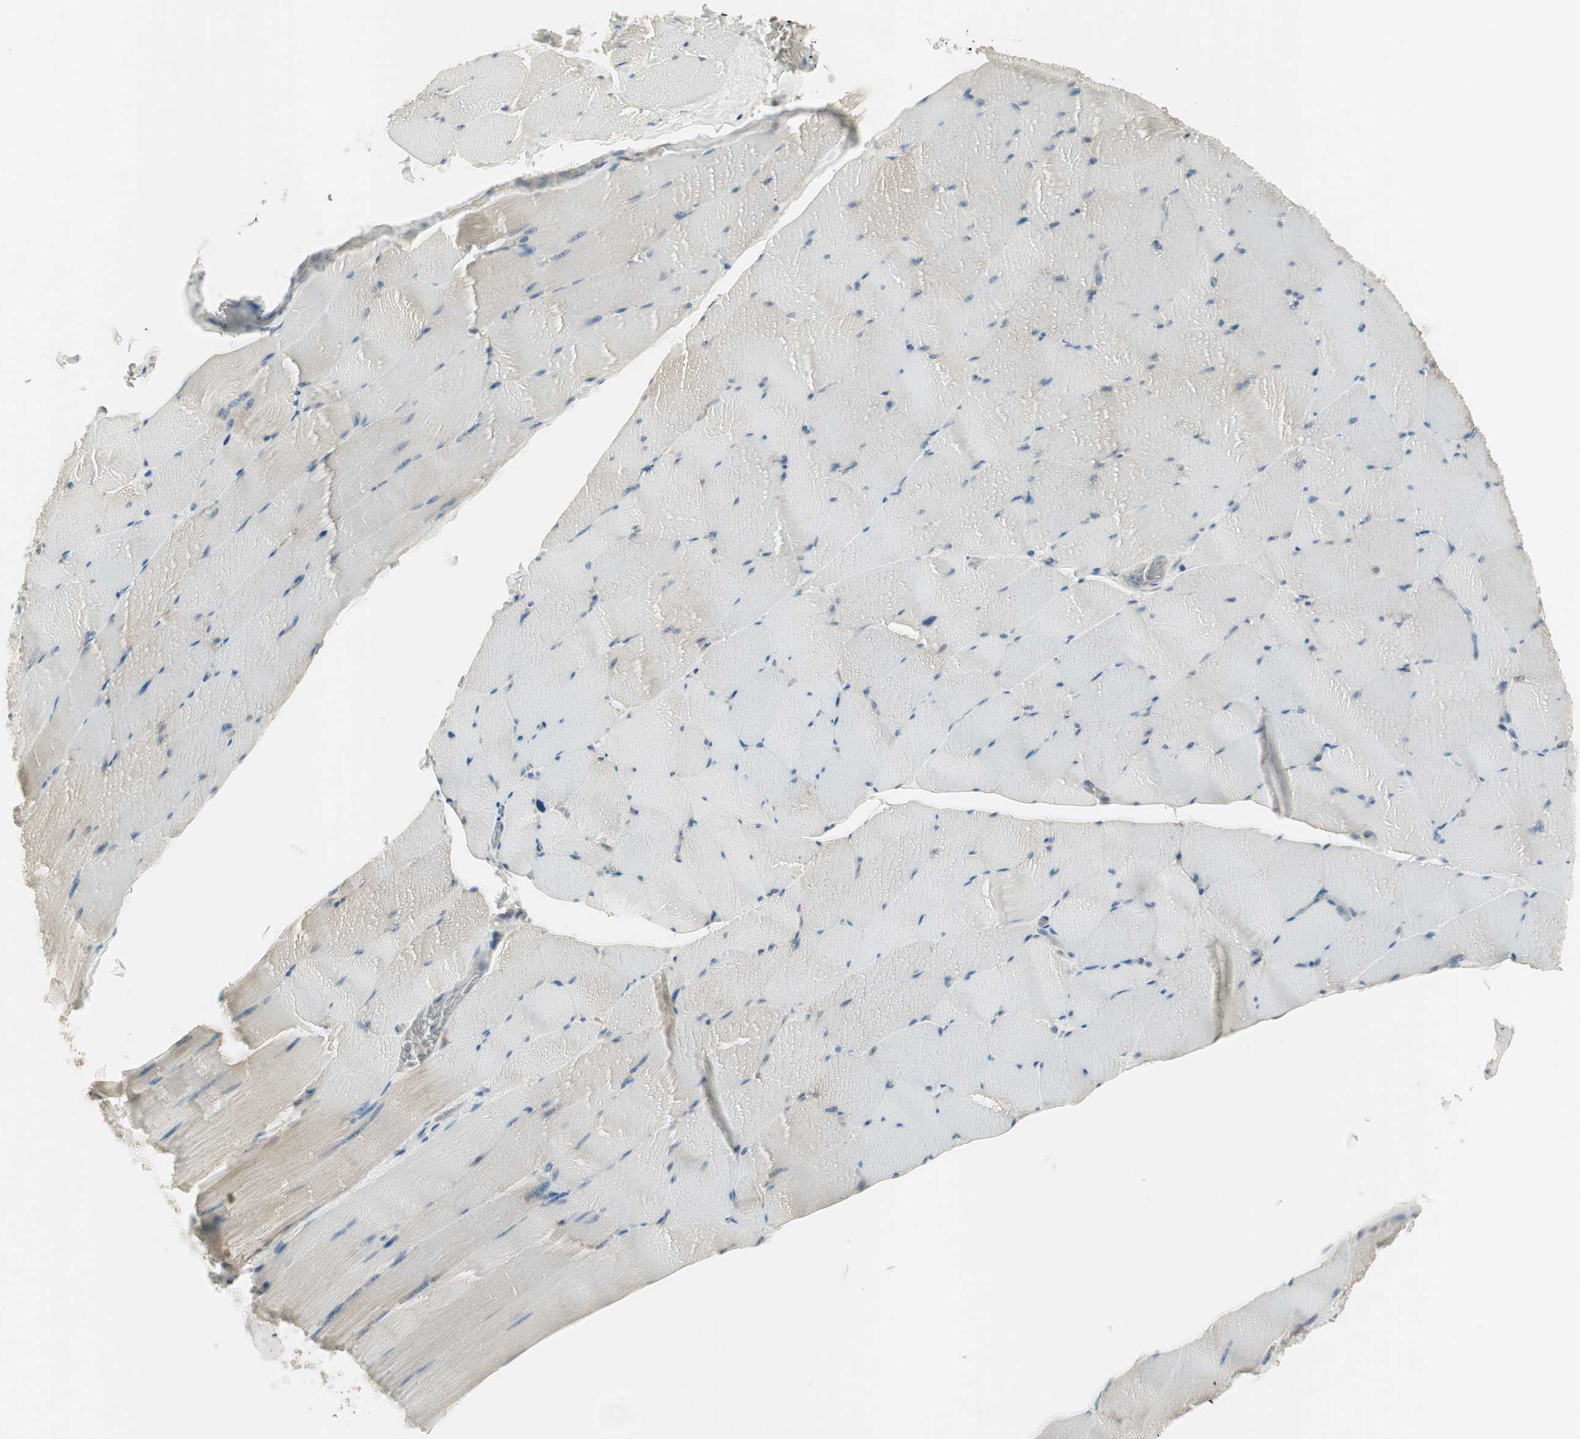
{"staining": {"intensity": "weak", "quantity": "<25%", "location": "cytoplasmic/membranous"}, "tissue": "skeletal muscle", "cell_type": "Myocytes", "image_type": "normal", "snomed": [{"axis": "morphology", "description": "Normal tissue, NOS"}, {"axis": "topography", "description": "Skeletal muscle"}], "caption": "IHC histopathology image of unremarkable skeletal muscle stained for a protein (brown), which reveals no expression in myocytes.", "gene": "IPO5", "patient": {"sex": "male", "age": 62}}